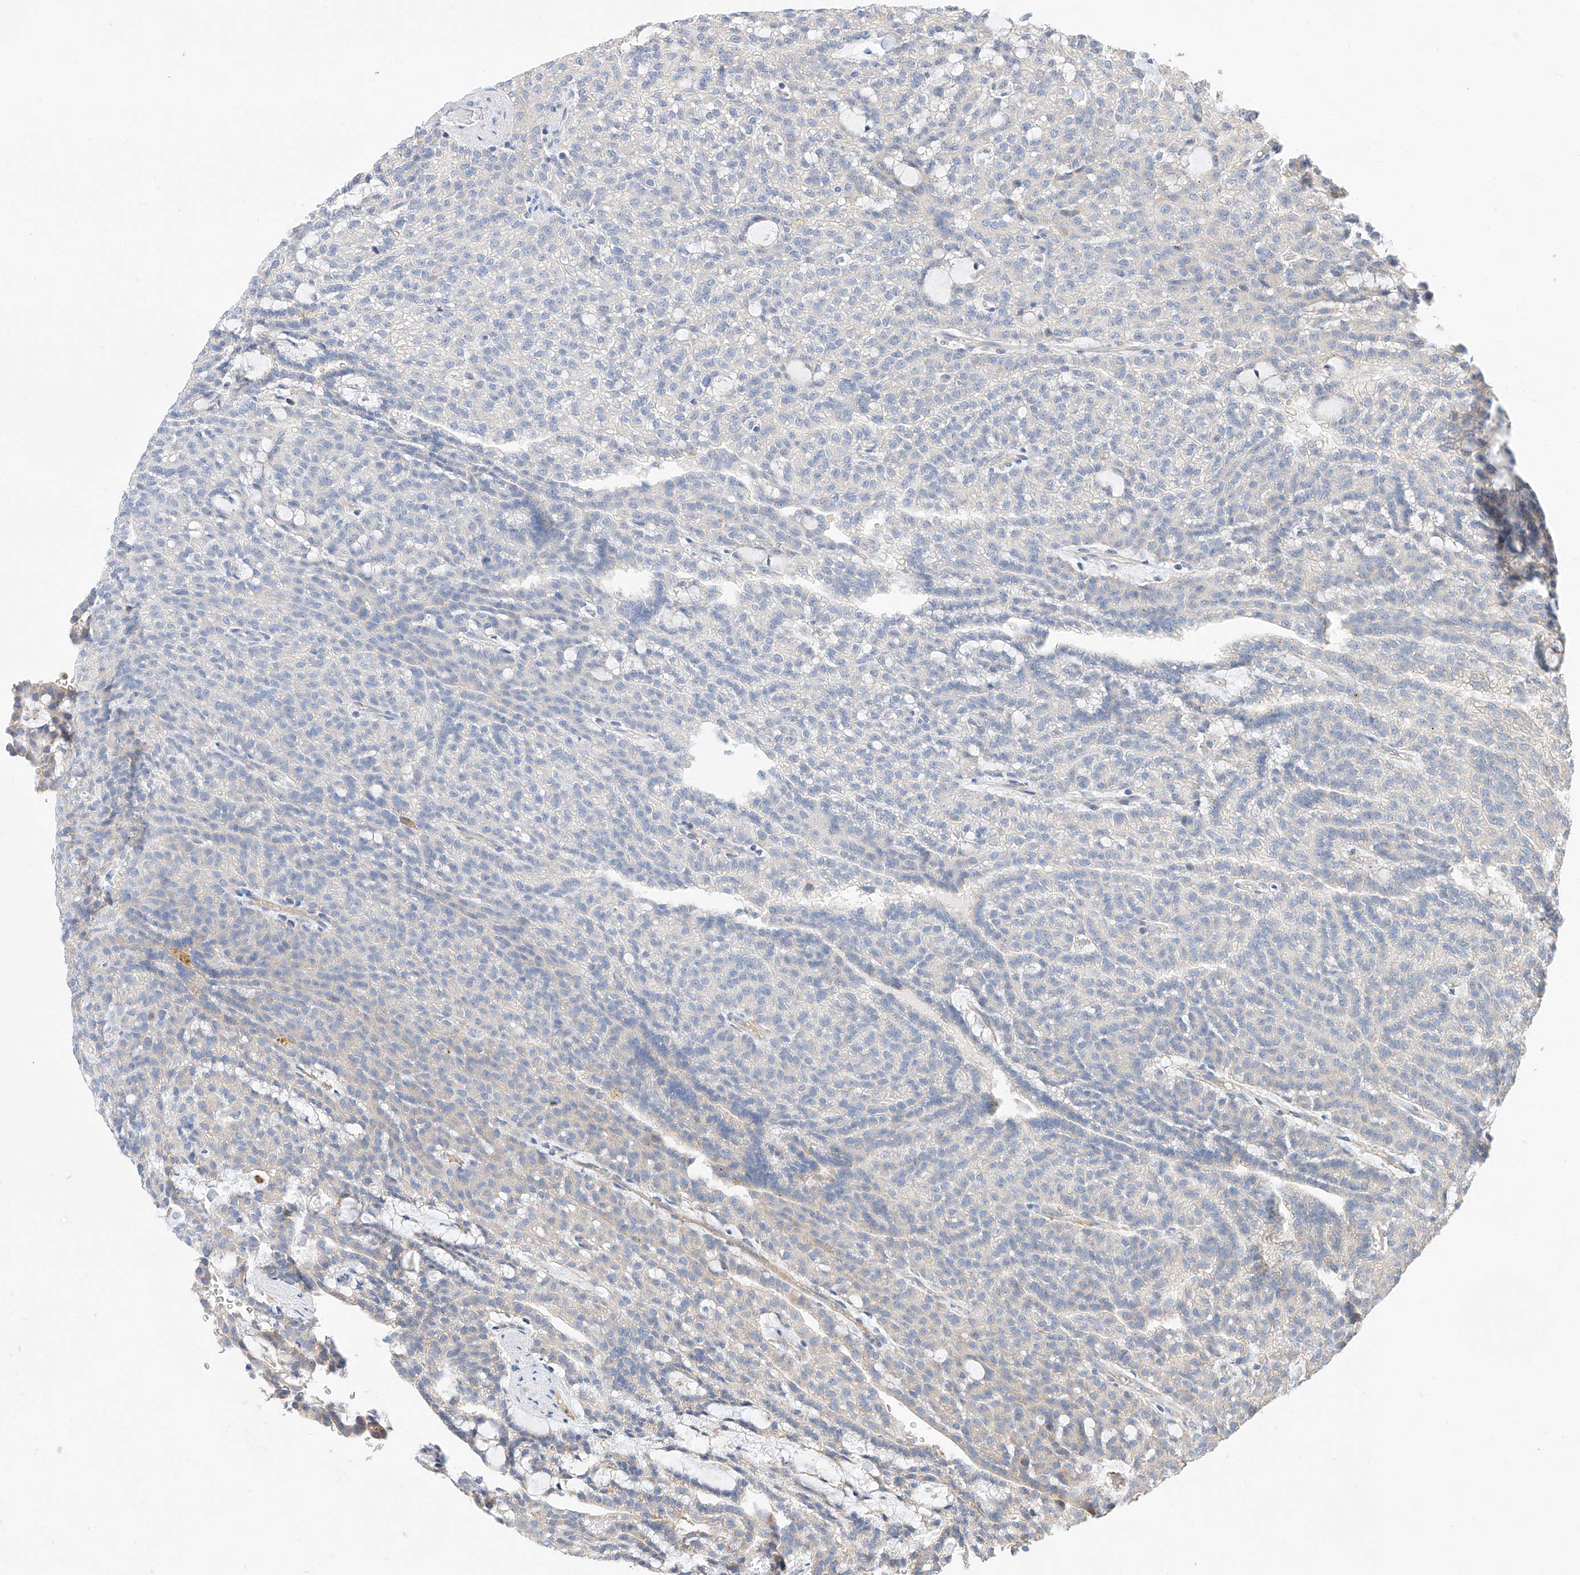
{"staining": {"intensity": "negative", "quantity": "none", "location": "none"}, "tissue": "renal cancer", "cell_type": "Tumor cells", "image_type": "cancer", "snomed": [{"axis": "morphology", "description": "Adenocarcinoma, NOS"}, {"axis": "topography", "description": "Kidney"}], "caption": "Immunohistochemistry (IHC) histopathology image of neoplastic tissue: human adenocarcinoma (renal) stained with DAB (3,3'-diaminobenzidine) shows no significant protein staining in tumor cells.", "gene": "GLMN", "patient": {"sex": "male", "age": 63}}